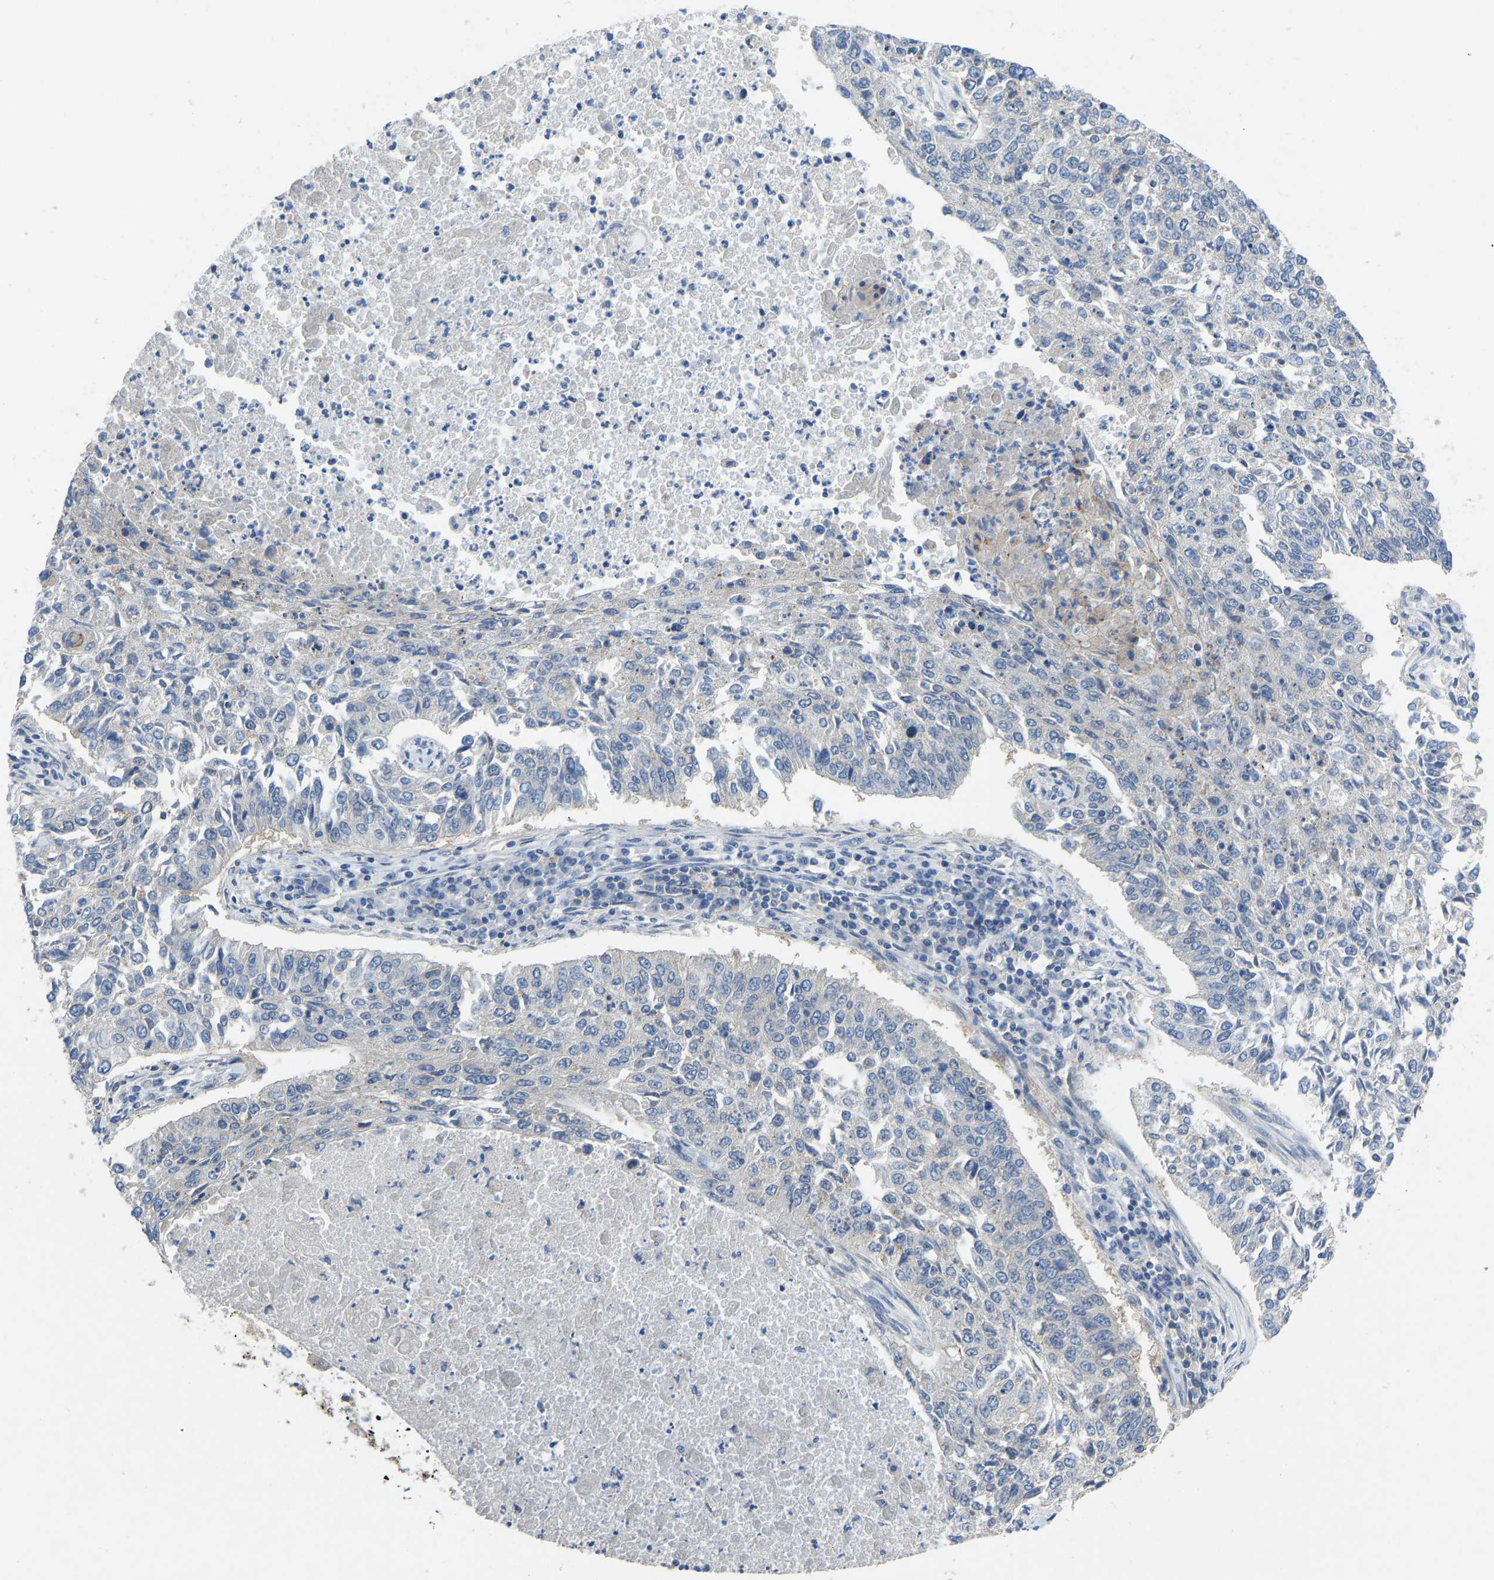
{"staining": {"intensity": "negative", "quantity": "none", "location": "none"}, "tissue": "lung cancer", "cell_type": "Tumor cells", "image_type": "cancer", "snomed": [{"axis": "morphology", "description": "Normal tissue, NOS"}, {"axis": "morphology", "description": "Squamous cell carcinoma, NOS"}, {"axis": "topography", "description": "Cartilage tissue"}, {"axis": "topography", "description": "Bronchus"}, {"axis": "topography", "description": "Lung"}], "caption": "A micrograph of lung cancer (squamous cell carcinoma) stained for a protein demonstrates no brown staining in tumor cells. (Immunohistochemistry, brightfield microscopy, high magnification).", "gene": "NDRG3", "patient": {"sex": "female", "age": 49}}